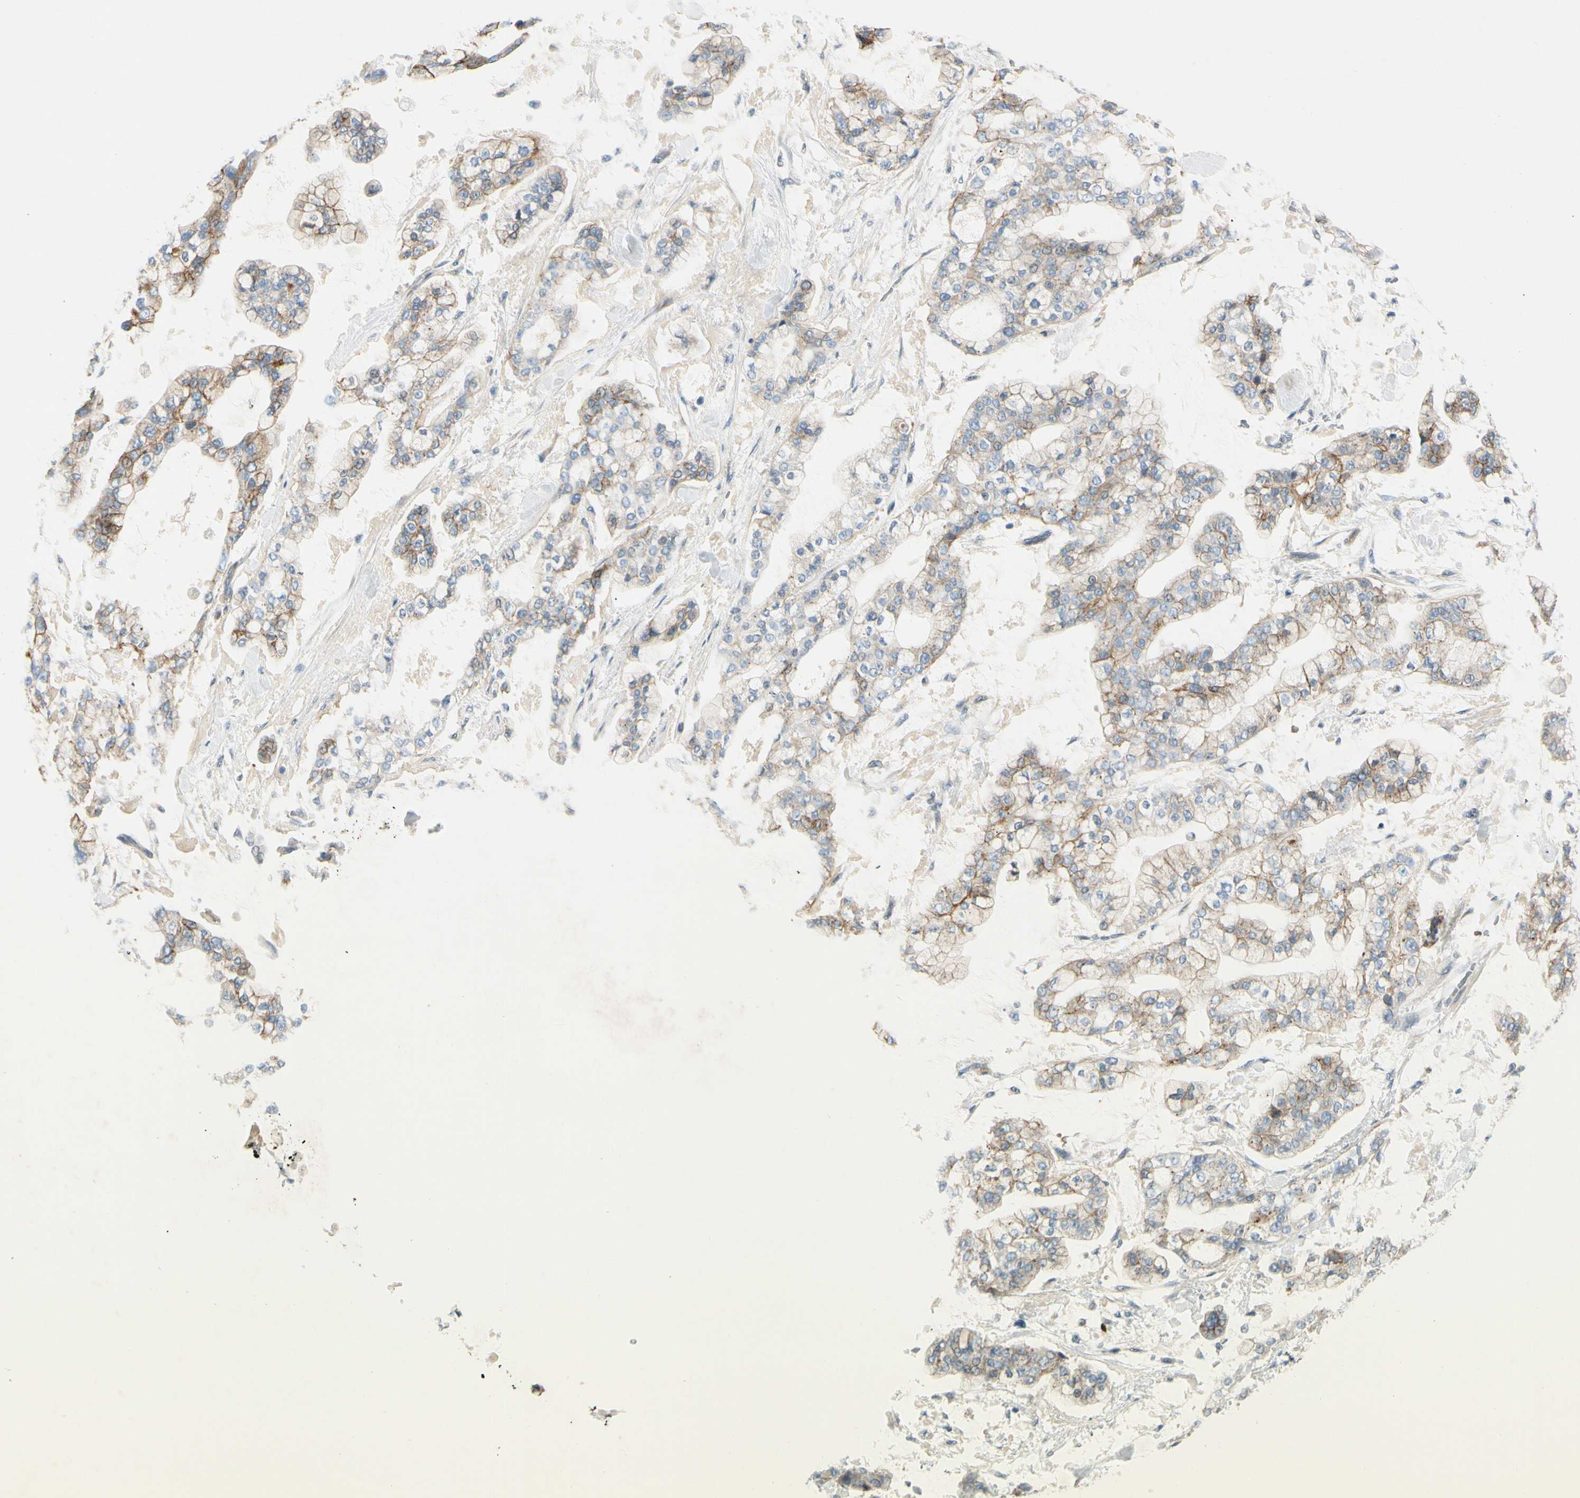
{"staining": {"intensity": "strong", "quantity": "25%-75%", "location": "cytoplasmic/membranous"}, "tissue": "stomach cancer", "cell_type": "Tumor cells", "image_type": "cancer", "snomed": [{"axis": "morphology", "description": "Normal tissue, NOS"}, {"axis": "morphology", "description": "Adenocarcinoma, NOS"}, {"axis": "topography", "description": "Stomach, upper"}, {"axis": "topography", "description": "Stomach"}], "caption": "A brown stain shows strong cytoplasmic/membranous expression of a protein in stomach adenocarcinoma tumor cells.", "gene": "ITGA3", "patient": {"sex": "male", "age": 76}}